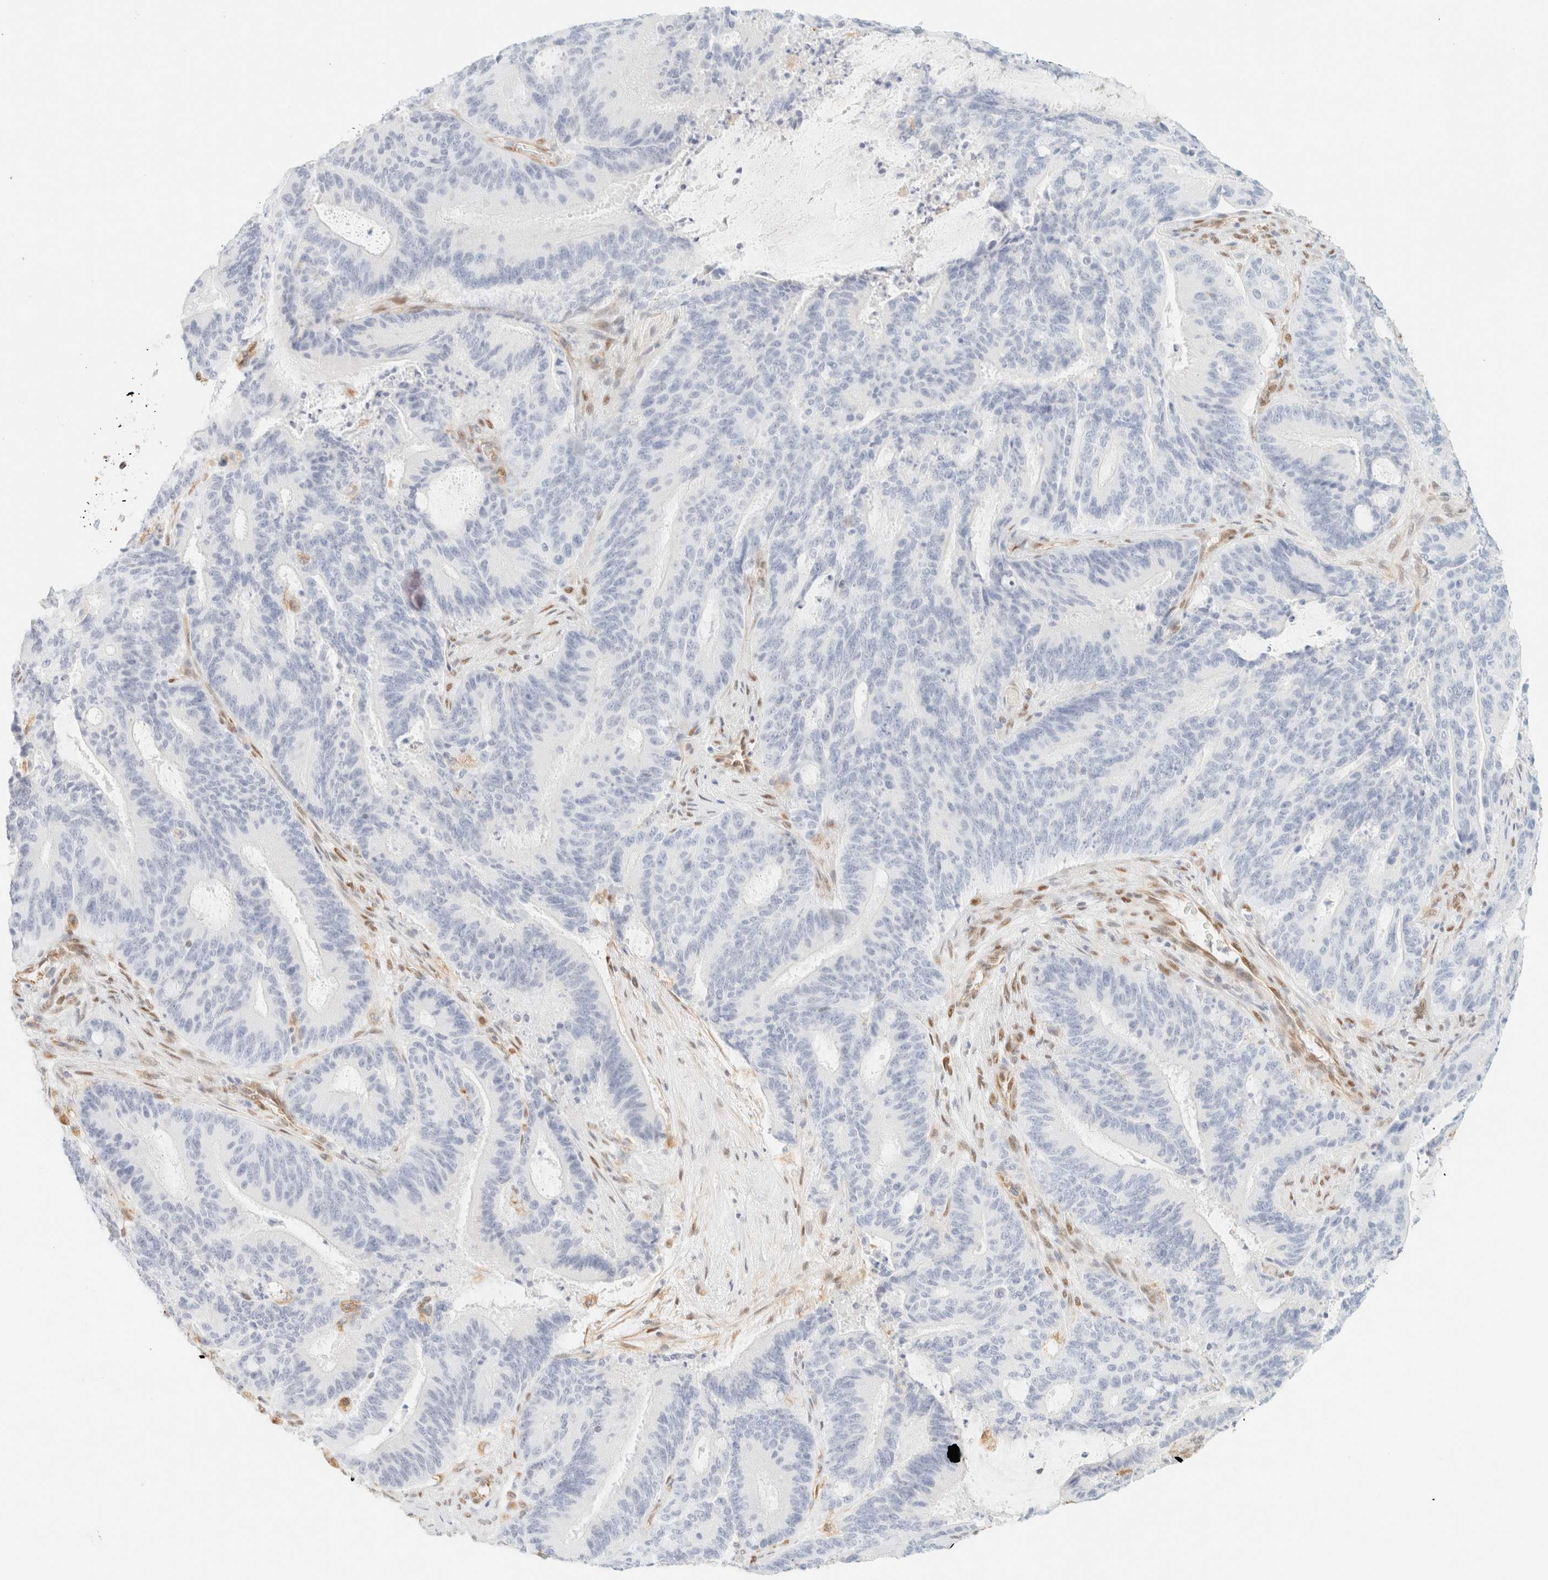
{"staining": {"intensity": "negative", "quantity": "none", "location": "none"}, "tissue": "liver cancer", "cell_type": "Tumor cells", "image_type": "cancer", "snomed": [{"axis": "morphology", "description": "Normal tissue, NOS"}, {"axis": "morphology", "description": "Cholangiocarcinoma"}, {"axis": "topography", "description": "Liver"}, {"axis": "topography", "description": "Peripheral nerve tissue"}], "caption": "Tumor cells are negative for brown protein staining in liver cancer. (DAB IHC visualized using brightfield microscopy, high magnification).", "gene": "ZSCAN18", "patient": {"sex": "female", "age": 73}}